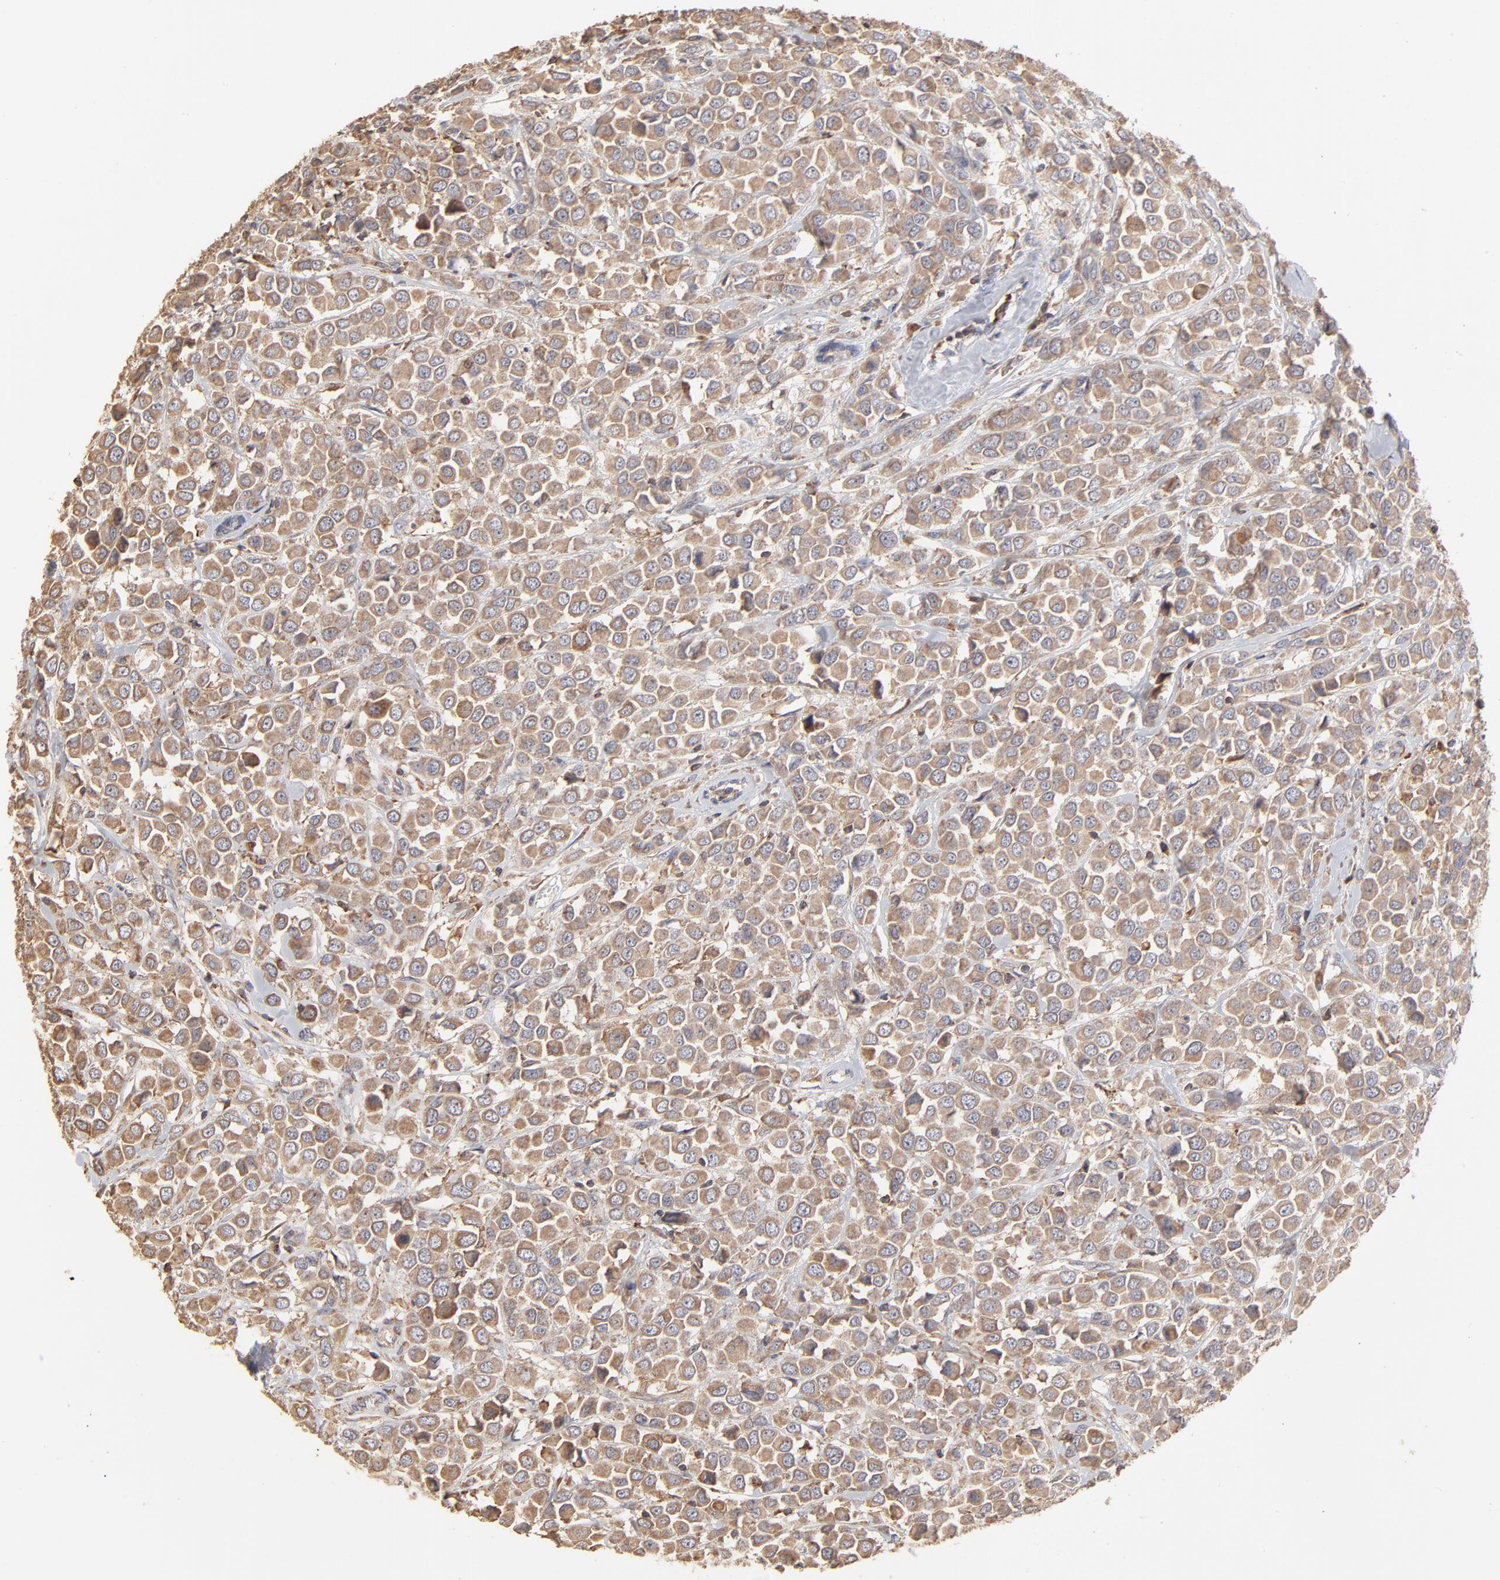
{"staining": {"intensity": "strong", "quantity": ">75%", "location": "cytoplasmic/membranous"}, "tissue": "breast cancer", "cell_type": "Tumor cells", "image_type": "cancer", "snomed": [{"axis": "morphology", "description": "Duct carcinoma"}, {"axis": "topography", "description": "Breast"}], "caption": "The image exhibits staining of invasive ductal carcinoma (breast), revealing strong cytoplasmic/membranous protein positivity (brown color) within tumor cells.", "gene": "RNF213", "patient": {"sex": "female", "age": 61}}